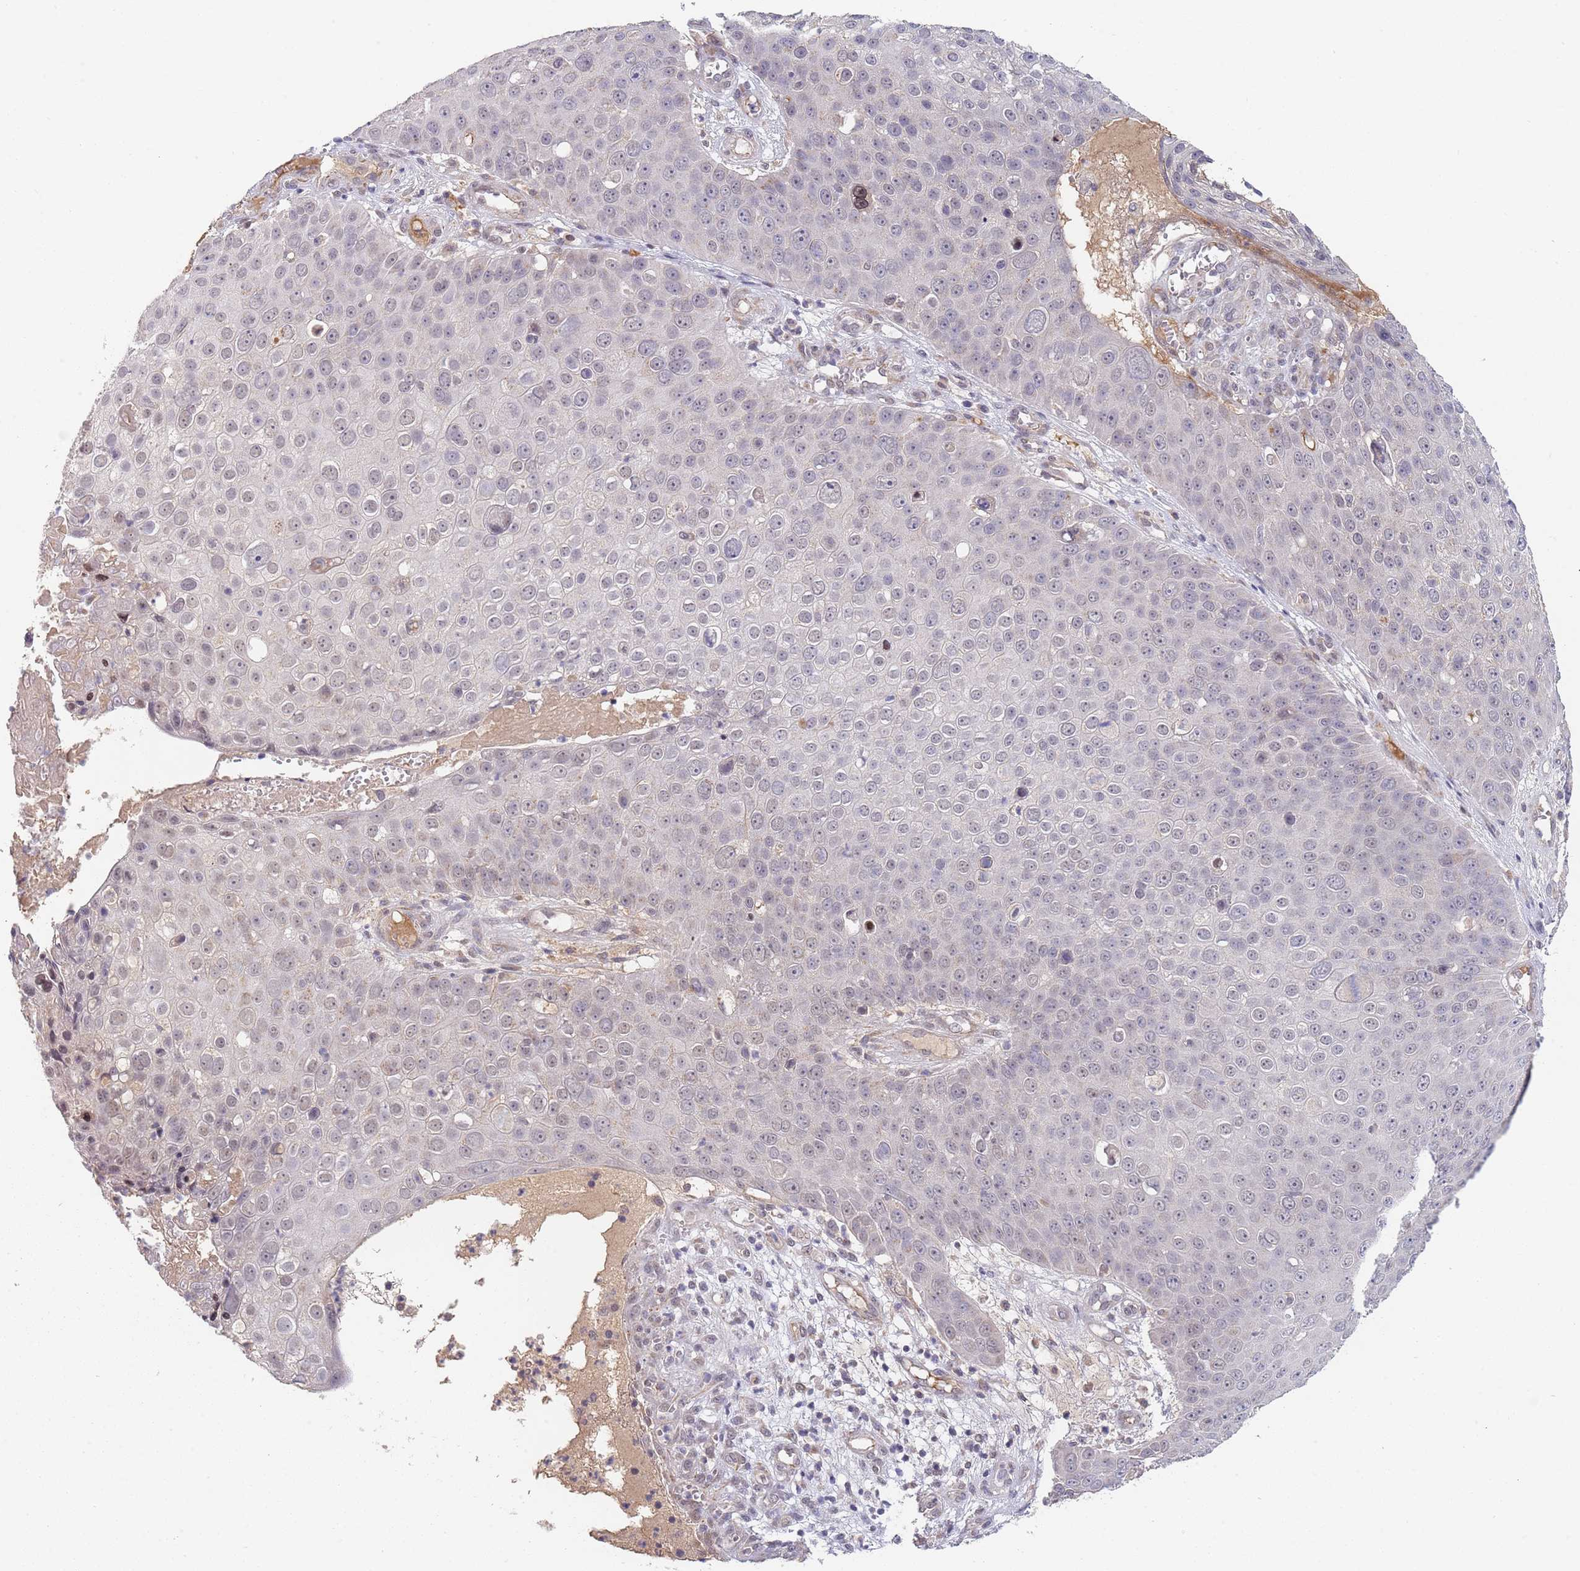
{"staining": {"intensity": "negative", "quantity": "none", "location": "none"}, "tissue": "skin cancer", "cell_type": "Tumor cells", "image_type": "cancer", "snomed": [{"axis": "morphology", "description": "Squamous cell carcinoma, NOS"}, {"axis": "topography", "description": "Skin"}], "caption": "Immunohistochemistry micrograph of neoplastic tissue: human squamous cell carcinoma (skin) stained with DAB exhibits no significant protein expression in tumor cells.", "gene": "B4GALT4", "patient": {"sex": "male", "age": 71}}